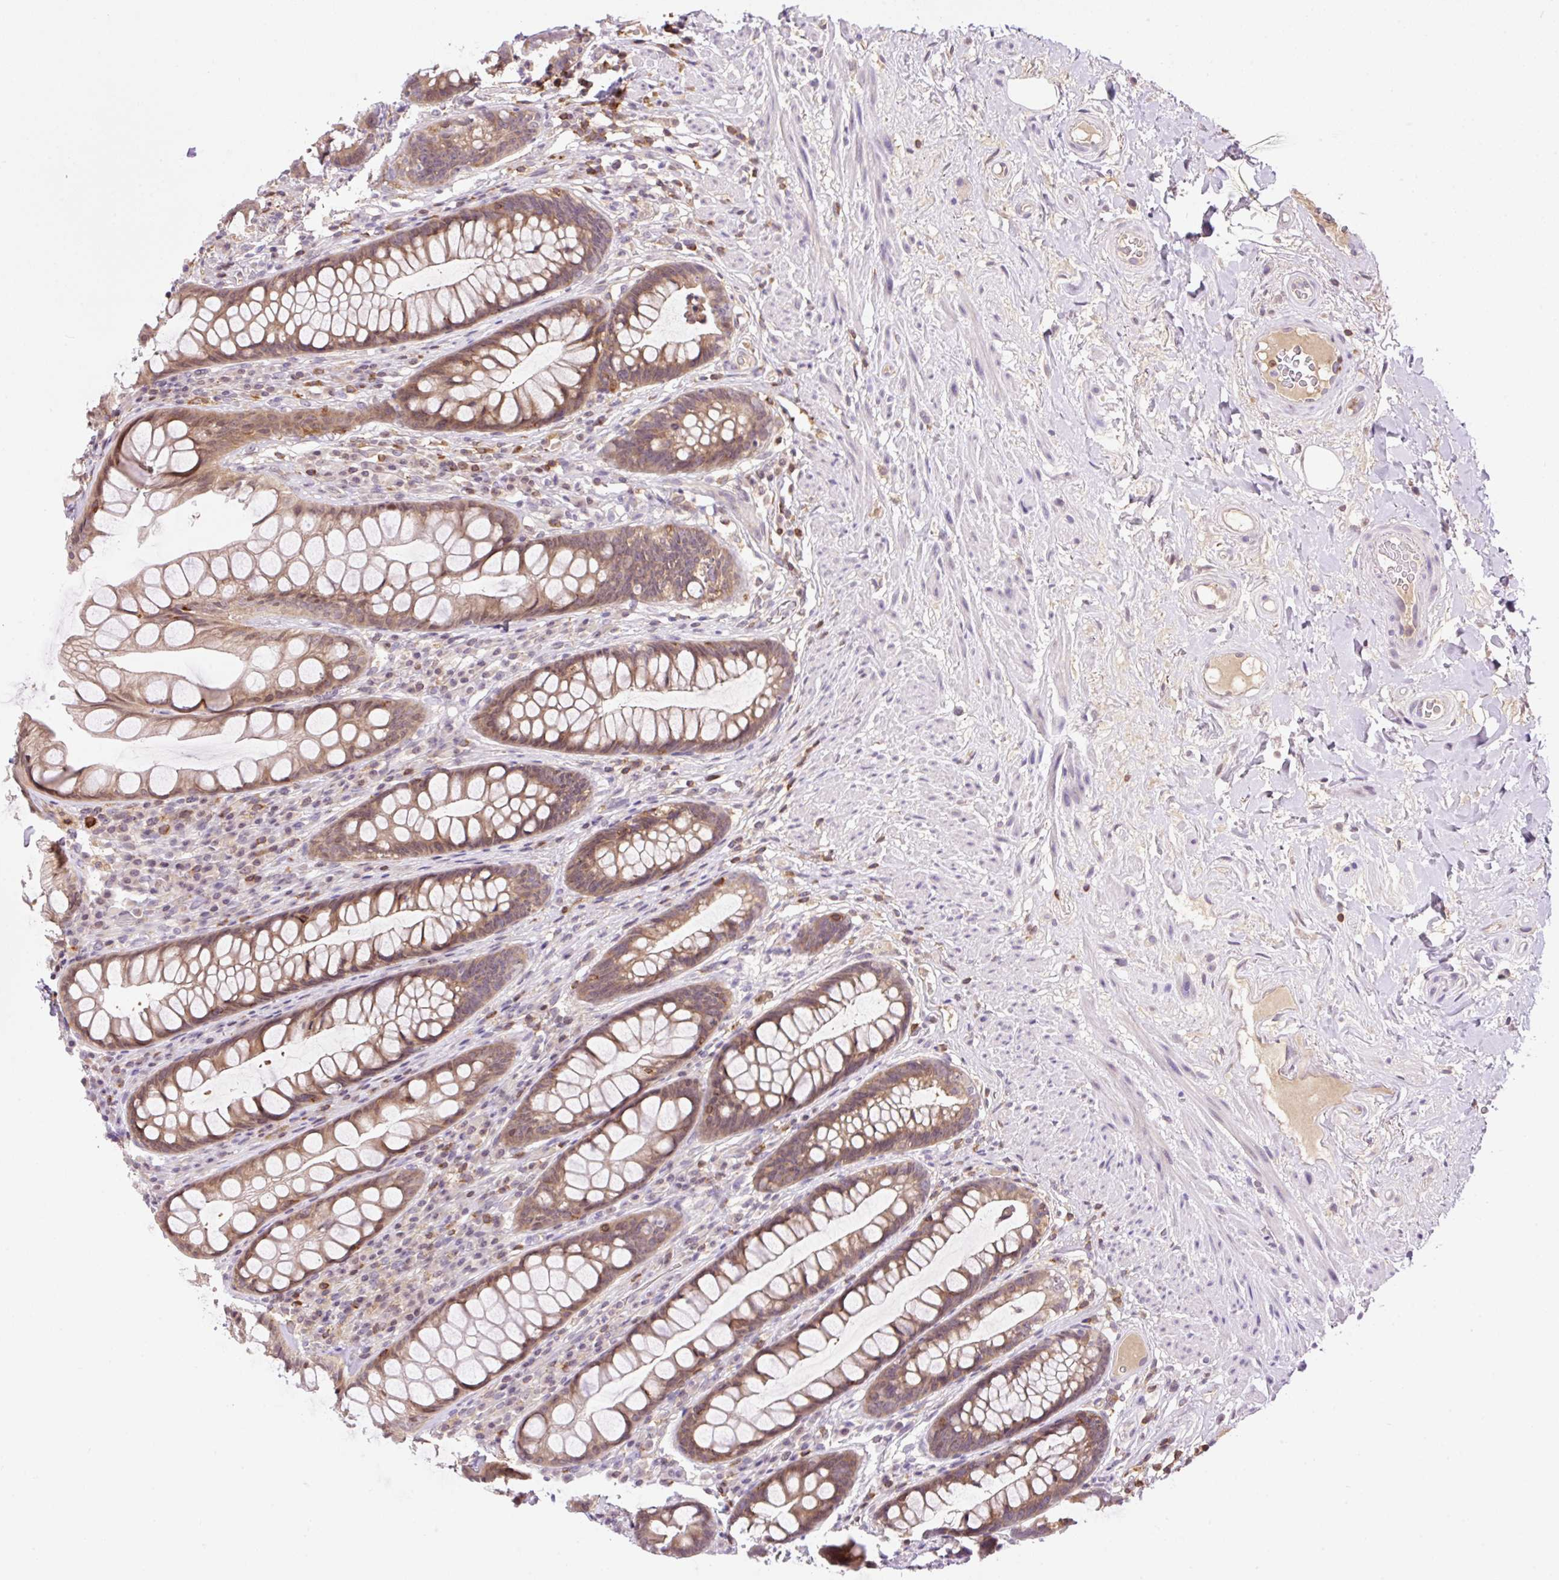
{"staining": {"intensity": "moderate", "quantity": ">75%", "location": "cytoplasmic/membranous"}, "tissue": "rectum", "cell_type": "Glandular cells", "image_type": "normal", "snomed": [{"axis": "morphology", "description": "Normal tissue, NOS"}, {"axis": "topography", "description": "Rectum"}], "caption": "This micrograph demonstrates IHC staining of unremarkable rectum, with medium moderate cytoplasmic/membranous positivity in about >75% of glandular cells.", "gene": "CARD11", "patient": {"sex": "male", "age": 74}}